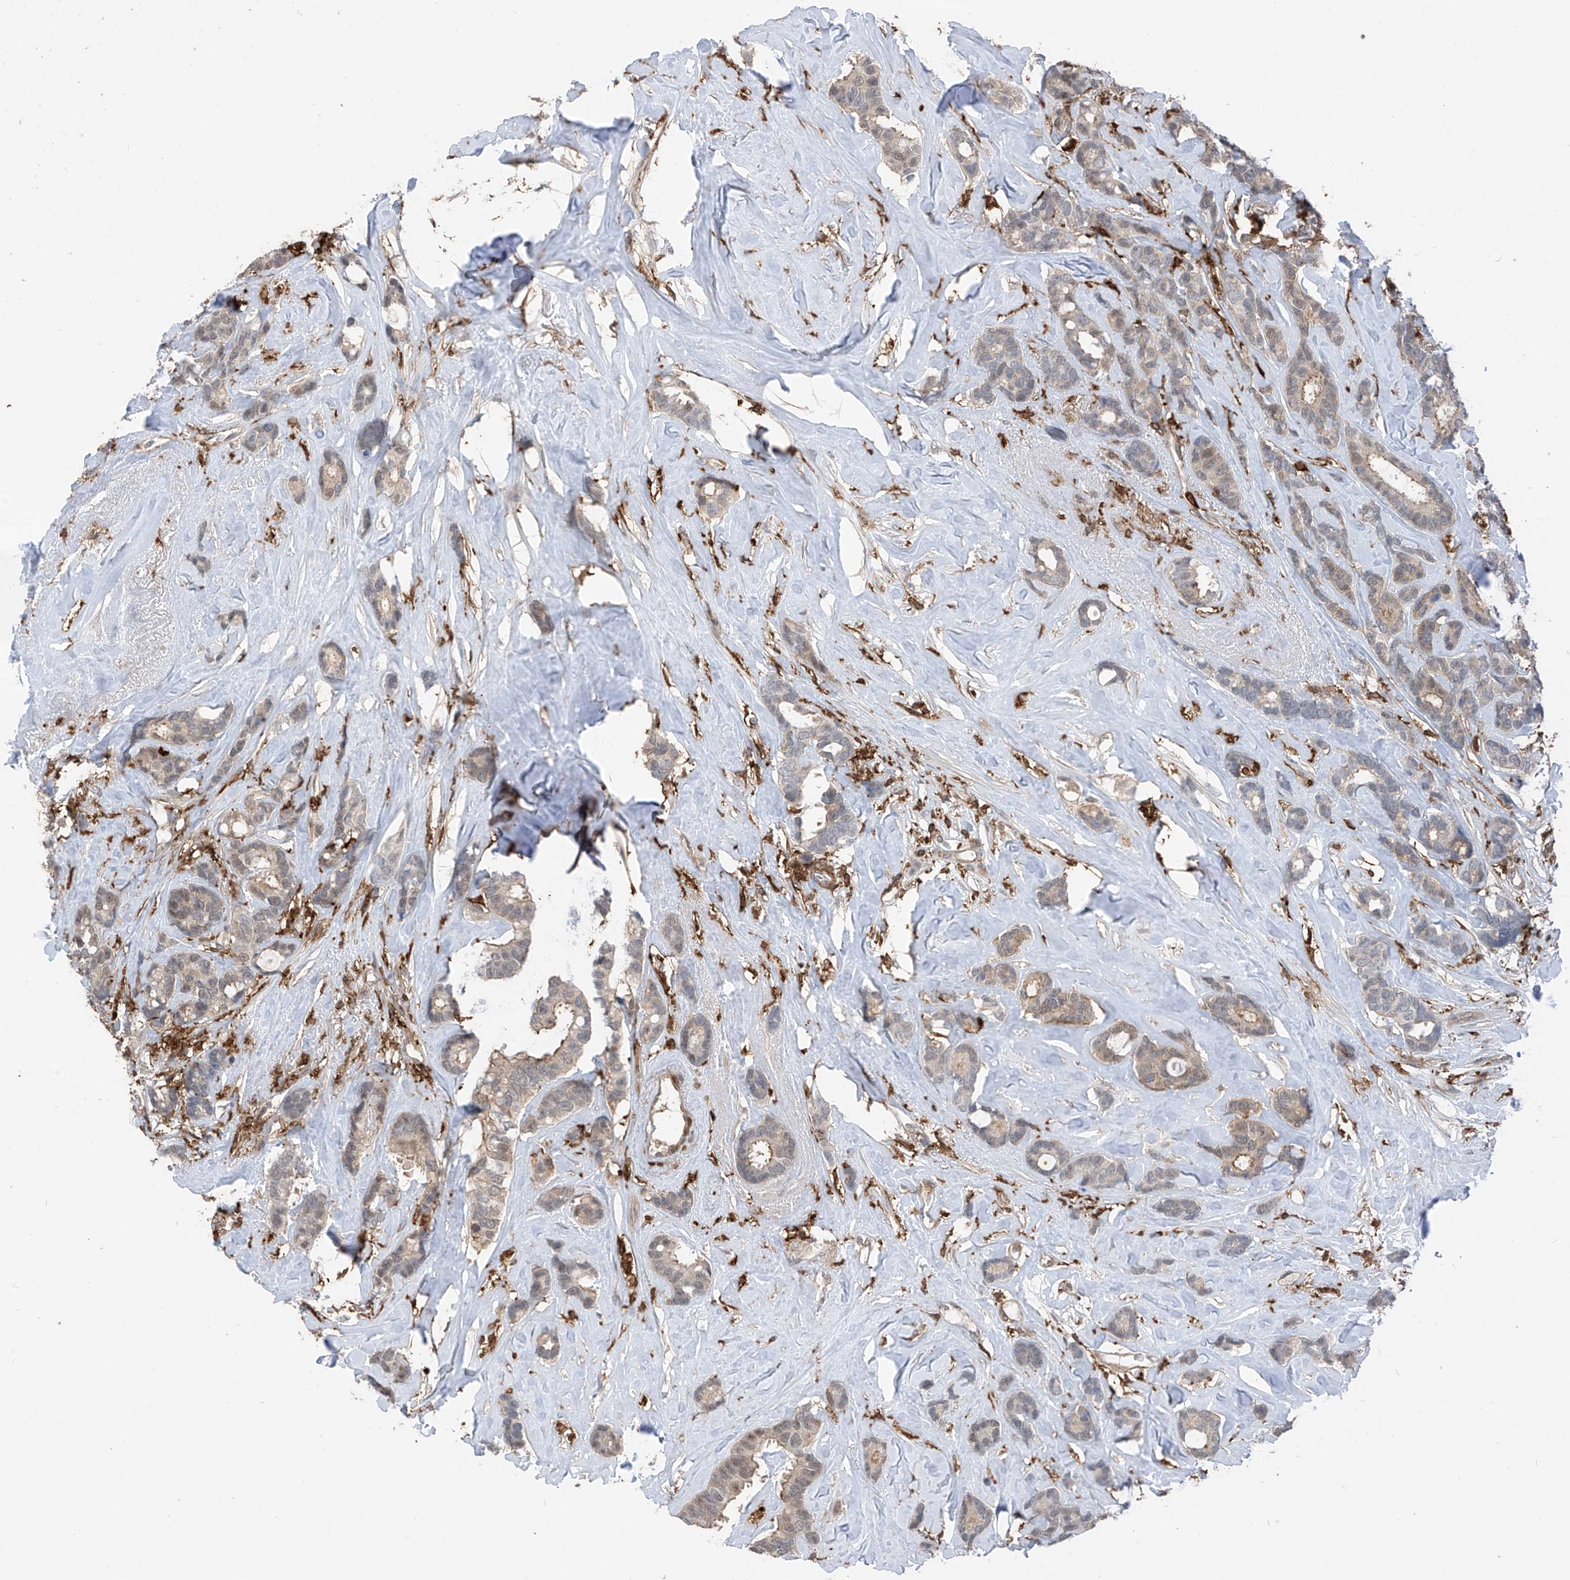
{"staining": {"intensity": "weak", "quantity": "<25%", "location": "cytoplasmic/membranous"}, "tissue": "breast cancer", "cell_type": "Tumor cells", "image_type": "cancer", "snomed": [{"axis": "morphology", "description": "Duct carcinoma"}, {"axis": "topography", "description": "Breast"}], "caption": "Tumor cells show no significant protein expression in breast cancer (intraductal carcinoma).", "gene": "MICAL1", "patient": {"sex": "female", "age": 87}}